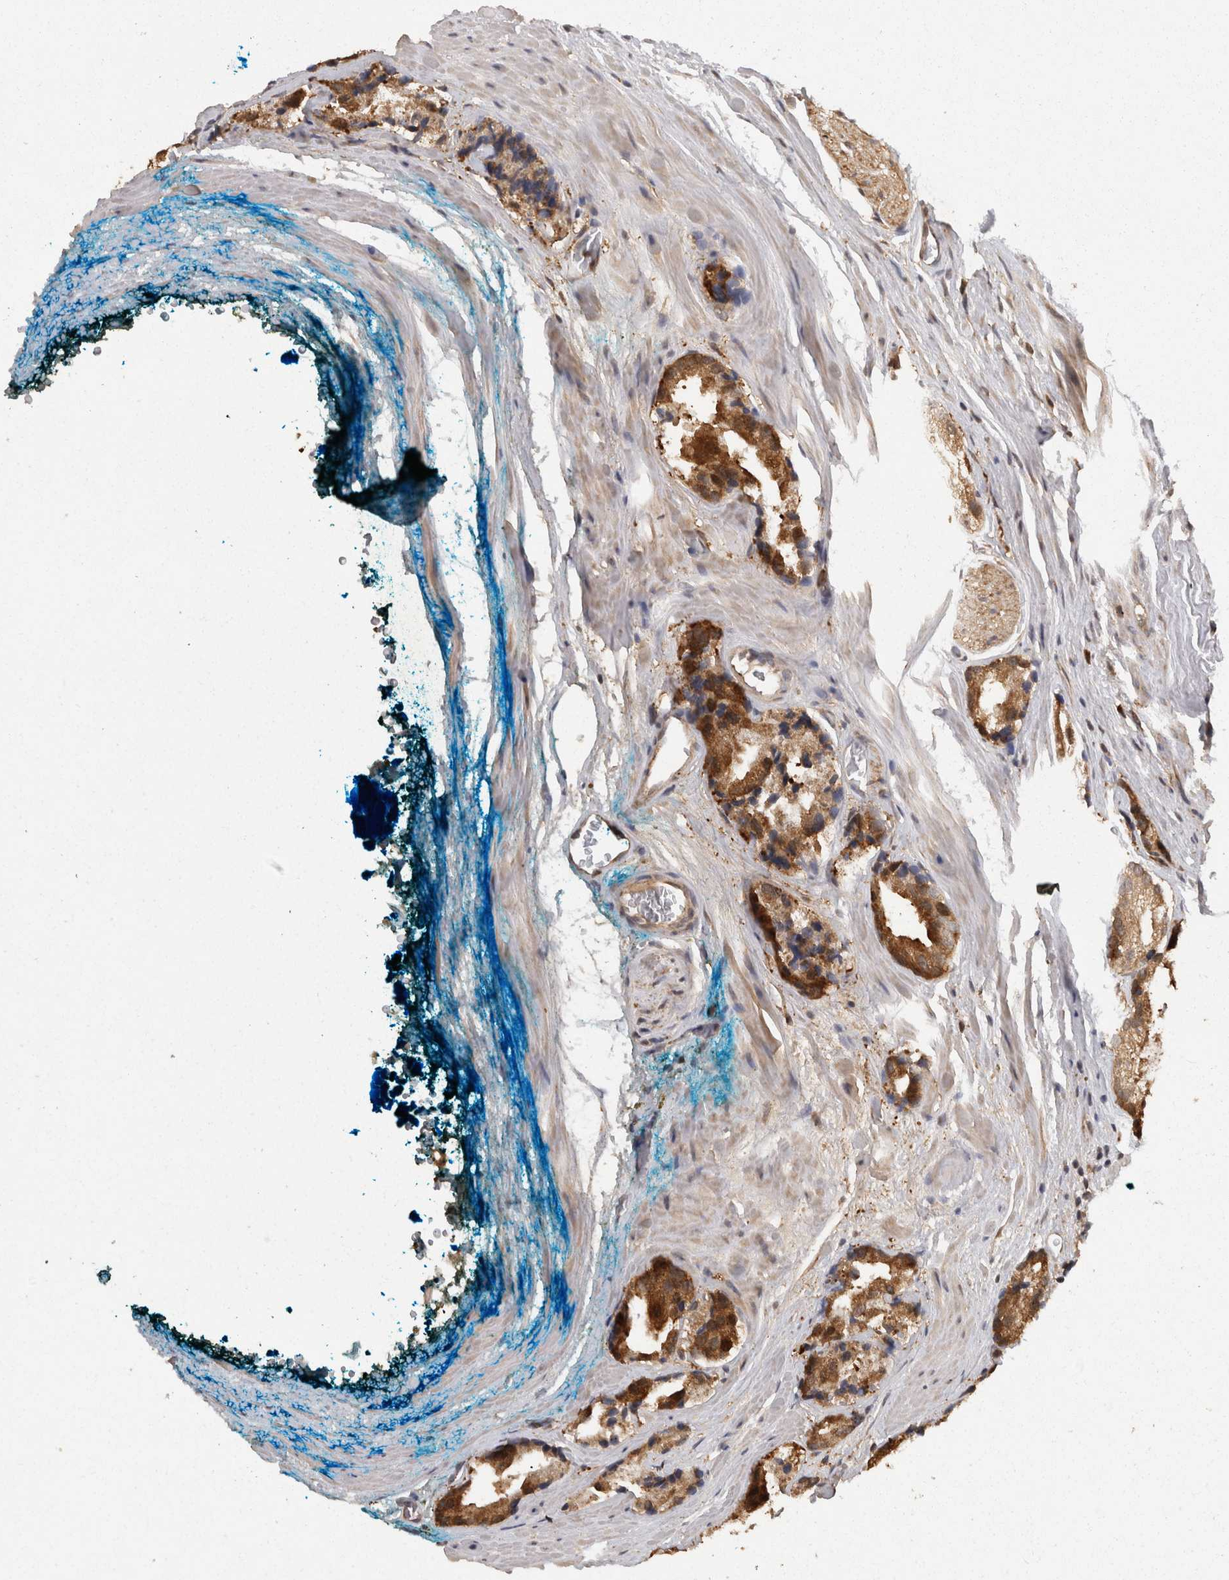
{"staining": {"intensity": "strong", "quantity": ">75%", "location": "cytoplasmic/membranous"}, "tissue": "prostate cancer", "cell_type": "Tumor cells", "image_type": "cancer", "snomed": [{"axis": "morphology", "description": "Adenocarcinoma, High grade"}, {"axis": "topography", "description": "Prostate"}], "caption": "High-magnification brightfield microscopy of prostate cancer stained with DAB (3,3'-diaminobenzidine) (brown) and counterstained with hematoxylin (blue). tumor cells exhibit strong cytoplasmic/membranous positivity is identified in approximately>75% of cells.", "gene": "ACAT2", "patient": {"sex": "male", "age": 63}}